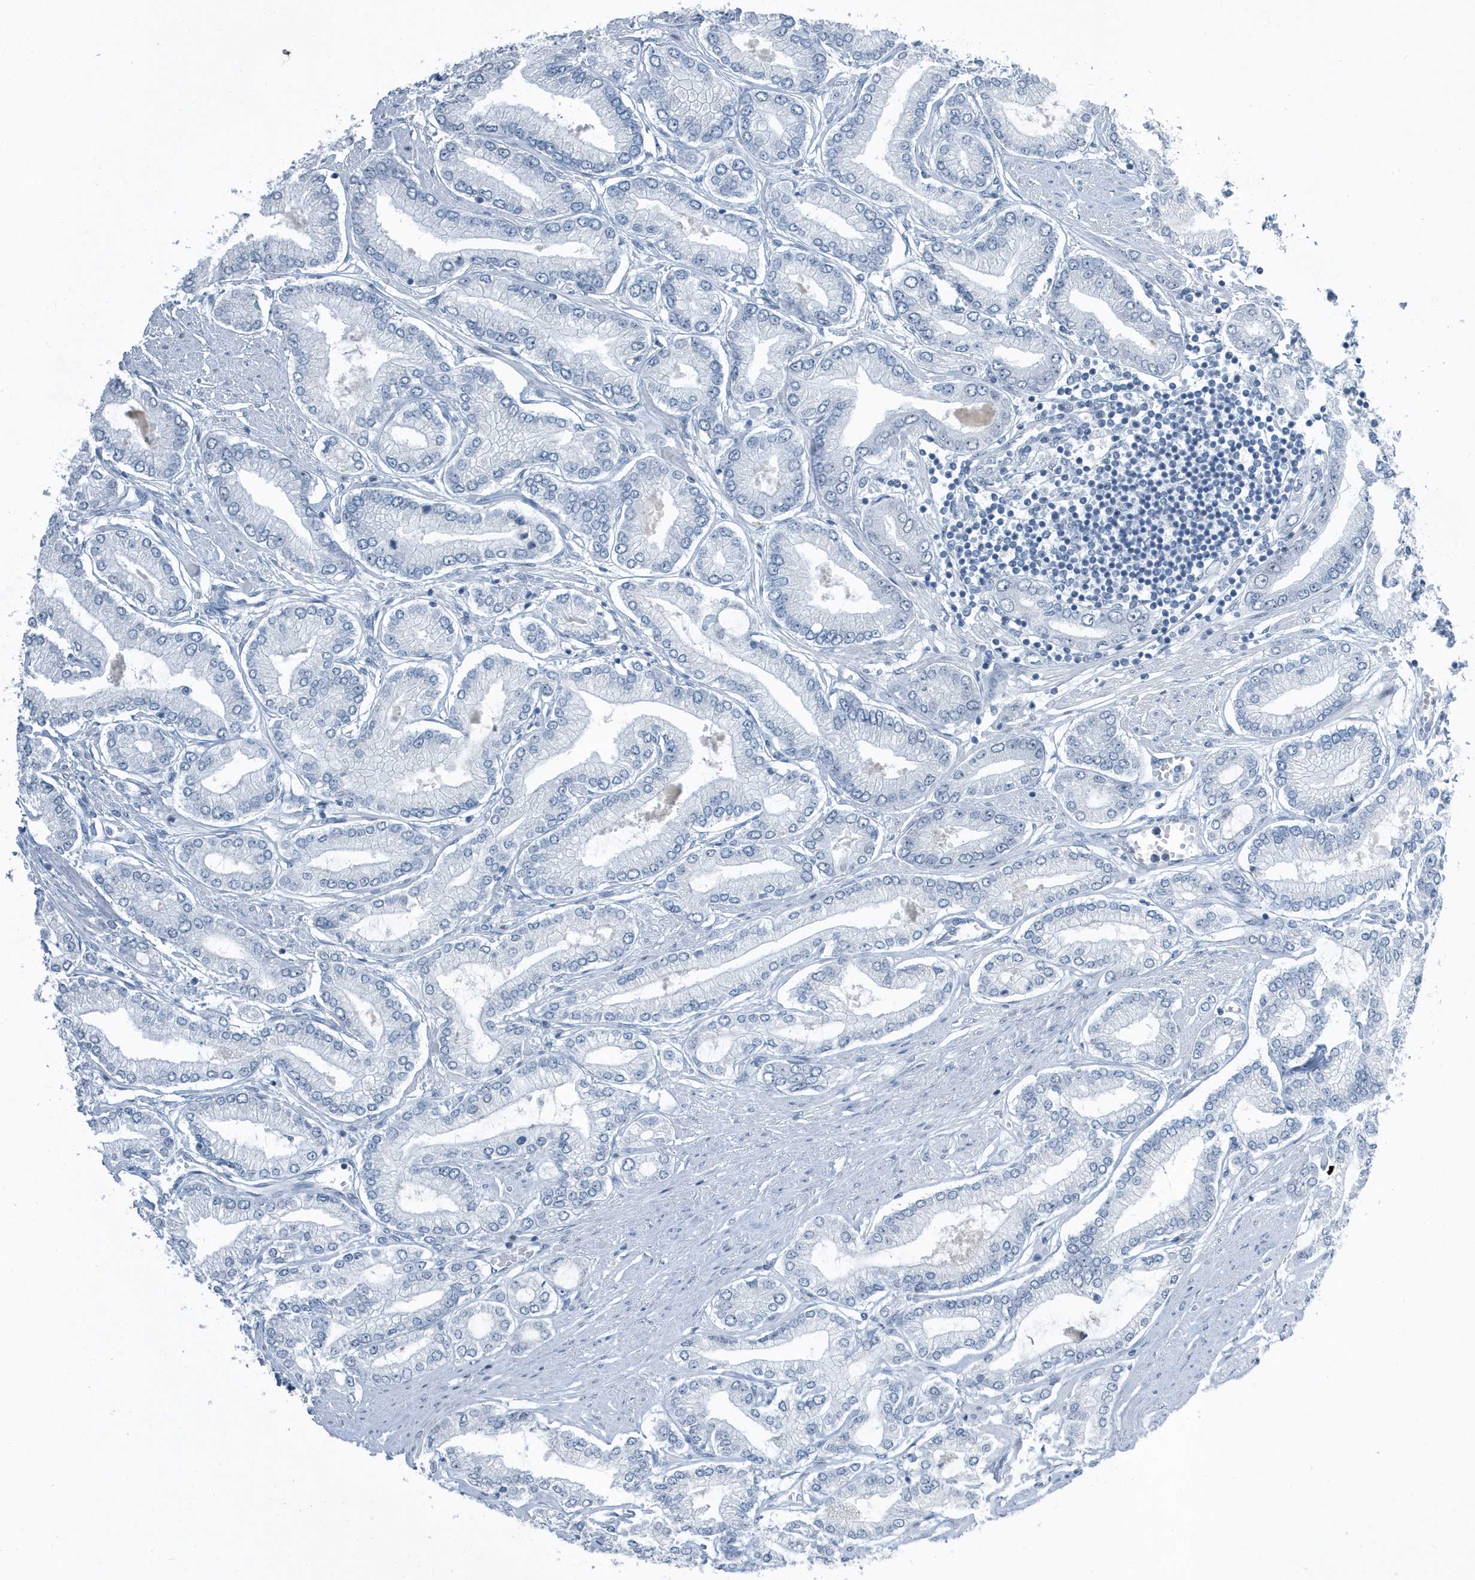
{"staining": {"intensity": "negative", "quantity": "none", "location": "none"}, "tissue": "prostate cancer", "cell_type": "Tumor cells", "image_type": "cancer", "snomed": [{"axis": "morphology", "description": "Adenocarcinoma, Low grade"}, {"axis": "topography", "description": "Prostate"}], "caption": "Immunohistochemical staining of prostate cancer demonstrates no significant expression in tumor cells.", "gene": "RPF2", "patient": {"sex": "male", "age": 63}}